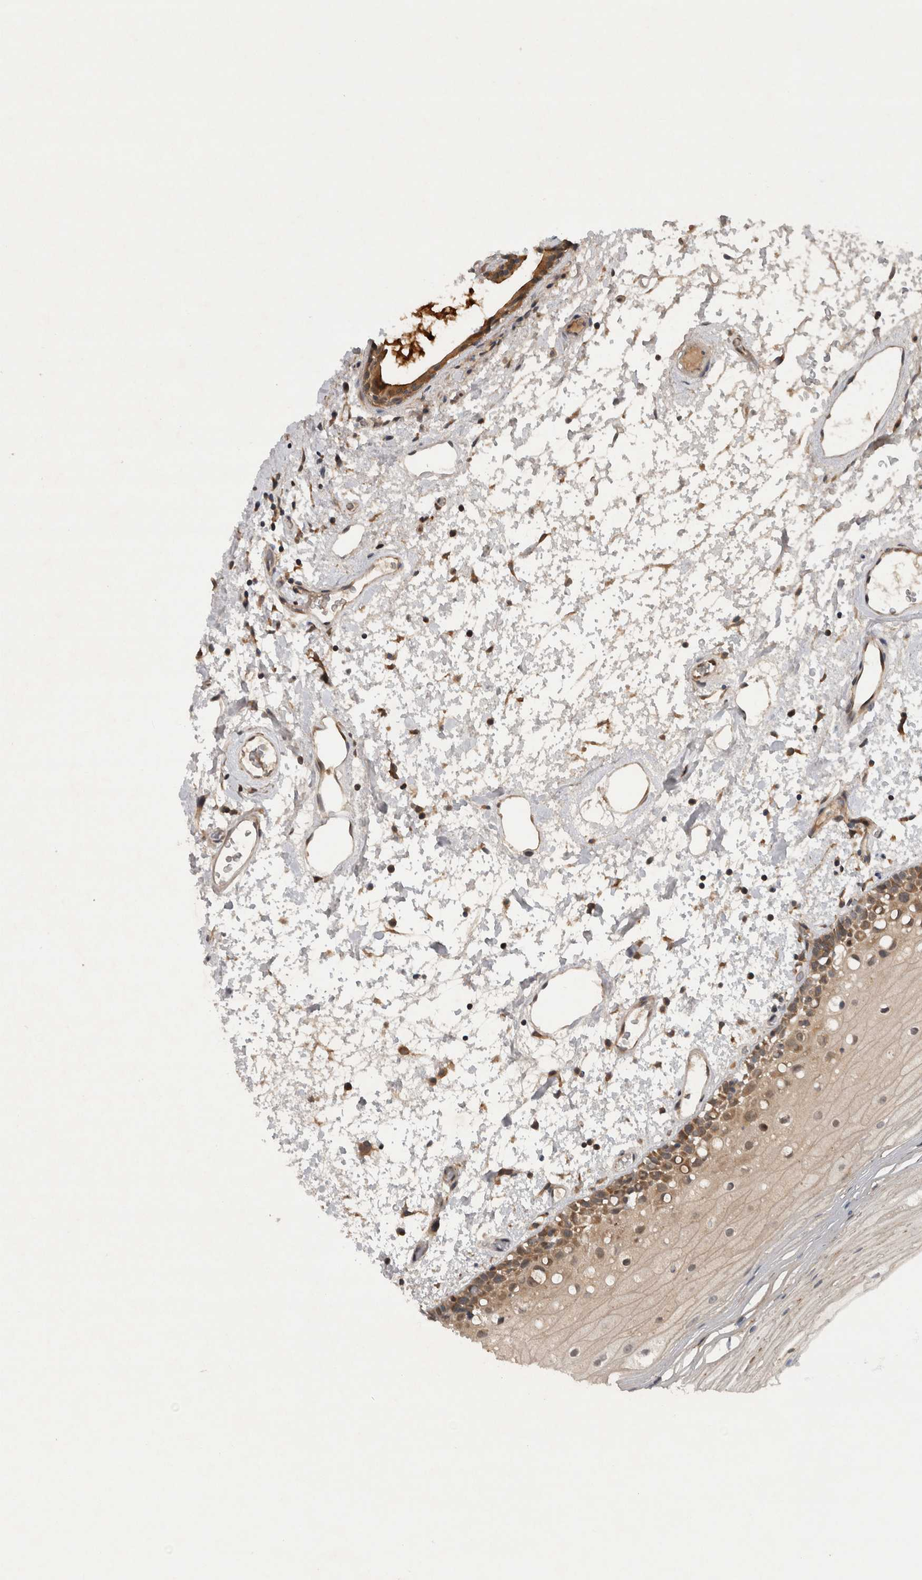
{"staining": {"intensity": "moderate", "quantity": ">75%", "location": "cytoplasmic/membranous"}, "tissue": "oral mucosa", "cell_type": "Squamous epithelial cells", "image_type": "normal", "snomed": [{"axis": "morphology", "description": "Normal tissue, NOS"}, {"axis": "topography", "description": "Oral tissue"}], "caption": "The photomicrograph shows staining of normal oral mucosa, revealing moderate cytoplasmic/membranous protein positivity (brown color) within squamous epithelial cells.", "gene": "PDCD2", "patient": {"sex": "male", "age": 52}}